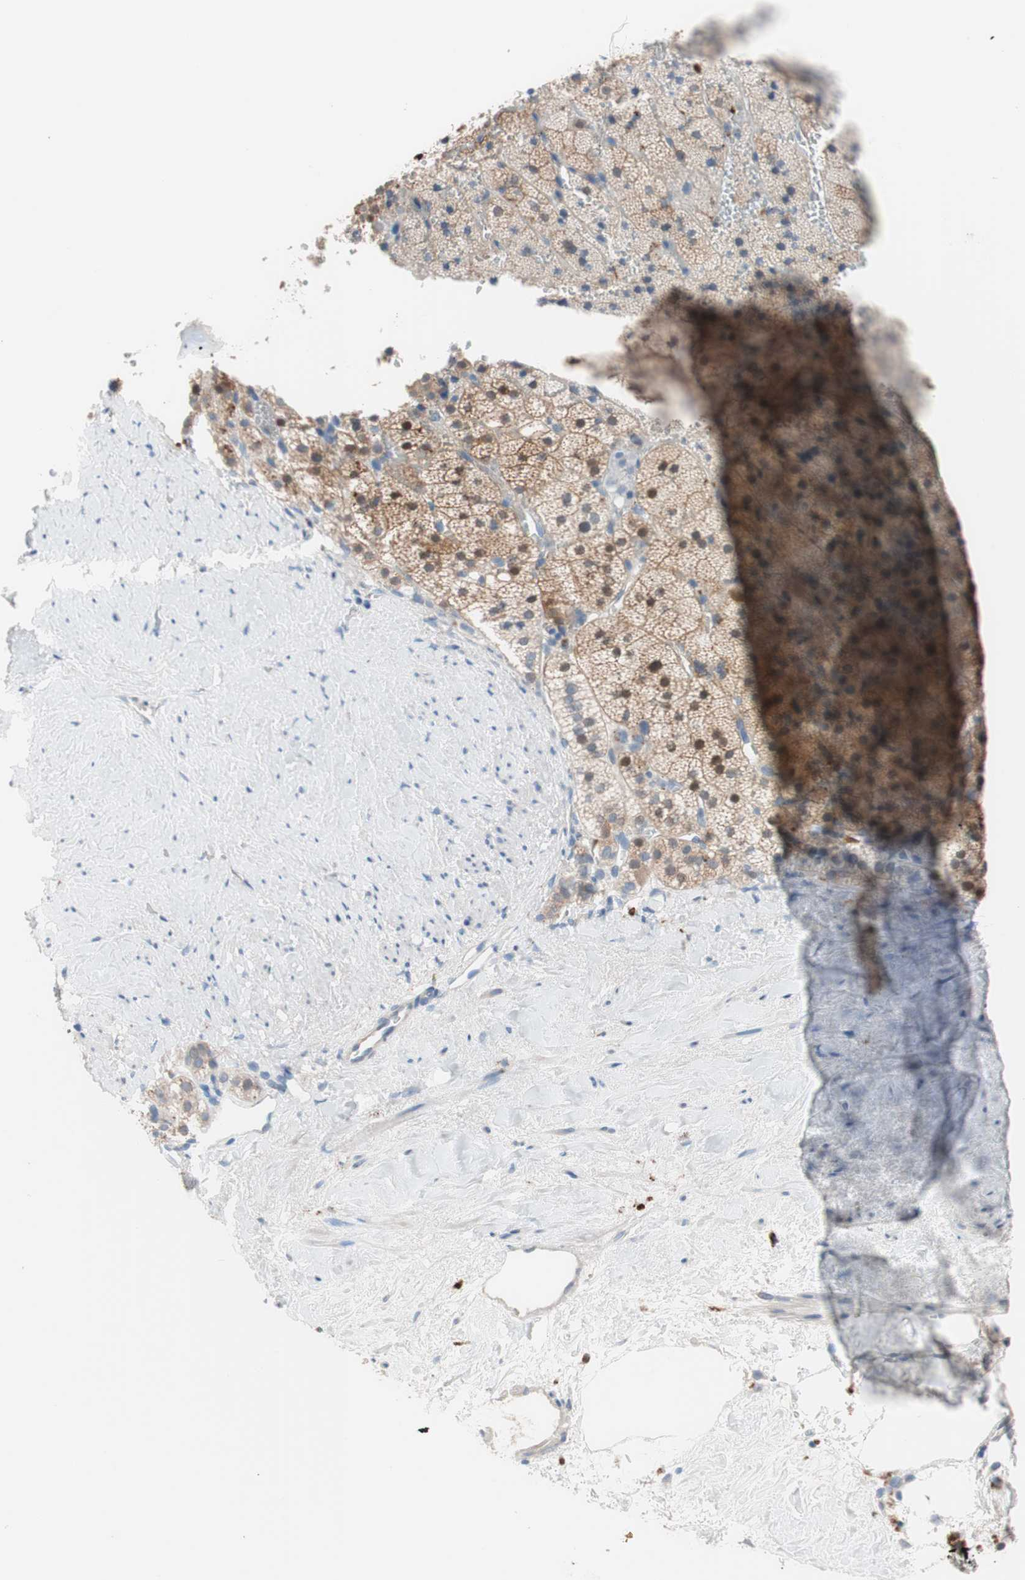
{"staining": {"intensity": "strong", "quantity": ">75%", "location": "cytoplasmic/membranous"}, "tissue": "adrenal gland", "cell_type": "Glandular cells", "image_type": "normal", "snomed": [{"axis": "morphology", "description": "Normal tissue, NOS"}, {"axis": "topography", "description": "Adrenal gland"}], "caption": "An image showing strong cytoplasmic/membranous positivity in about >75% of glandular cells in normal adrenal gland, as visualized by brown immunohistochemical staining.", "gene": "CLEC4D", "patient": {"sex": "male", "age": 35}}